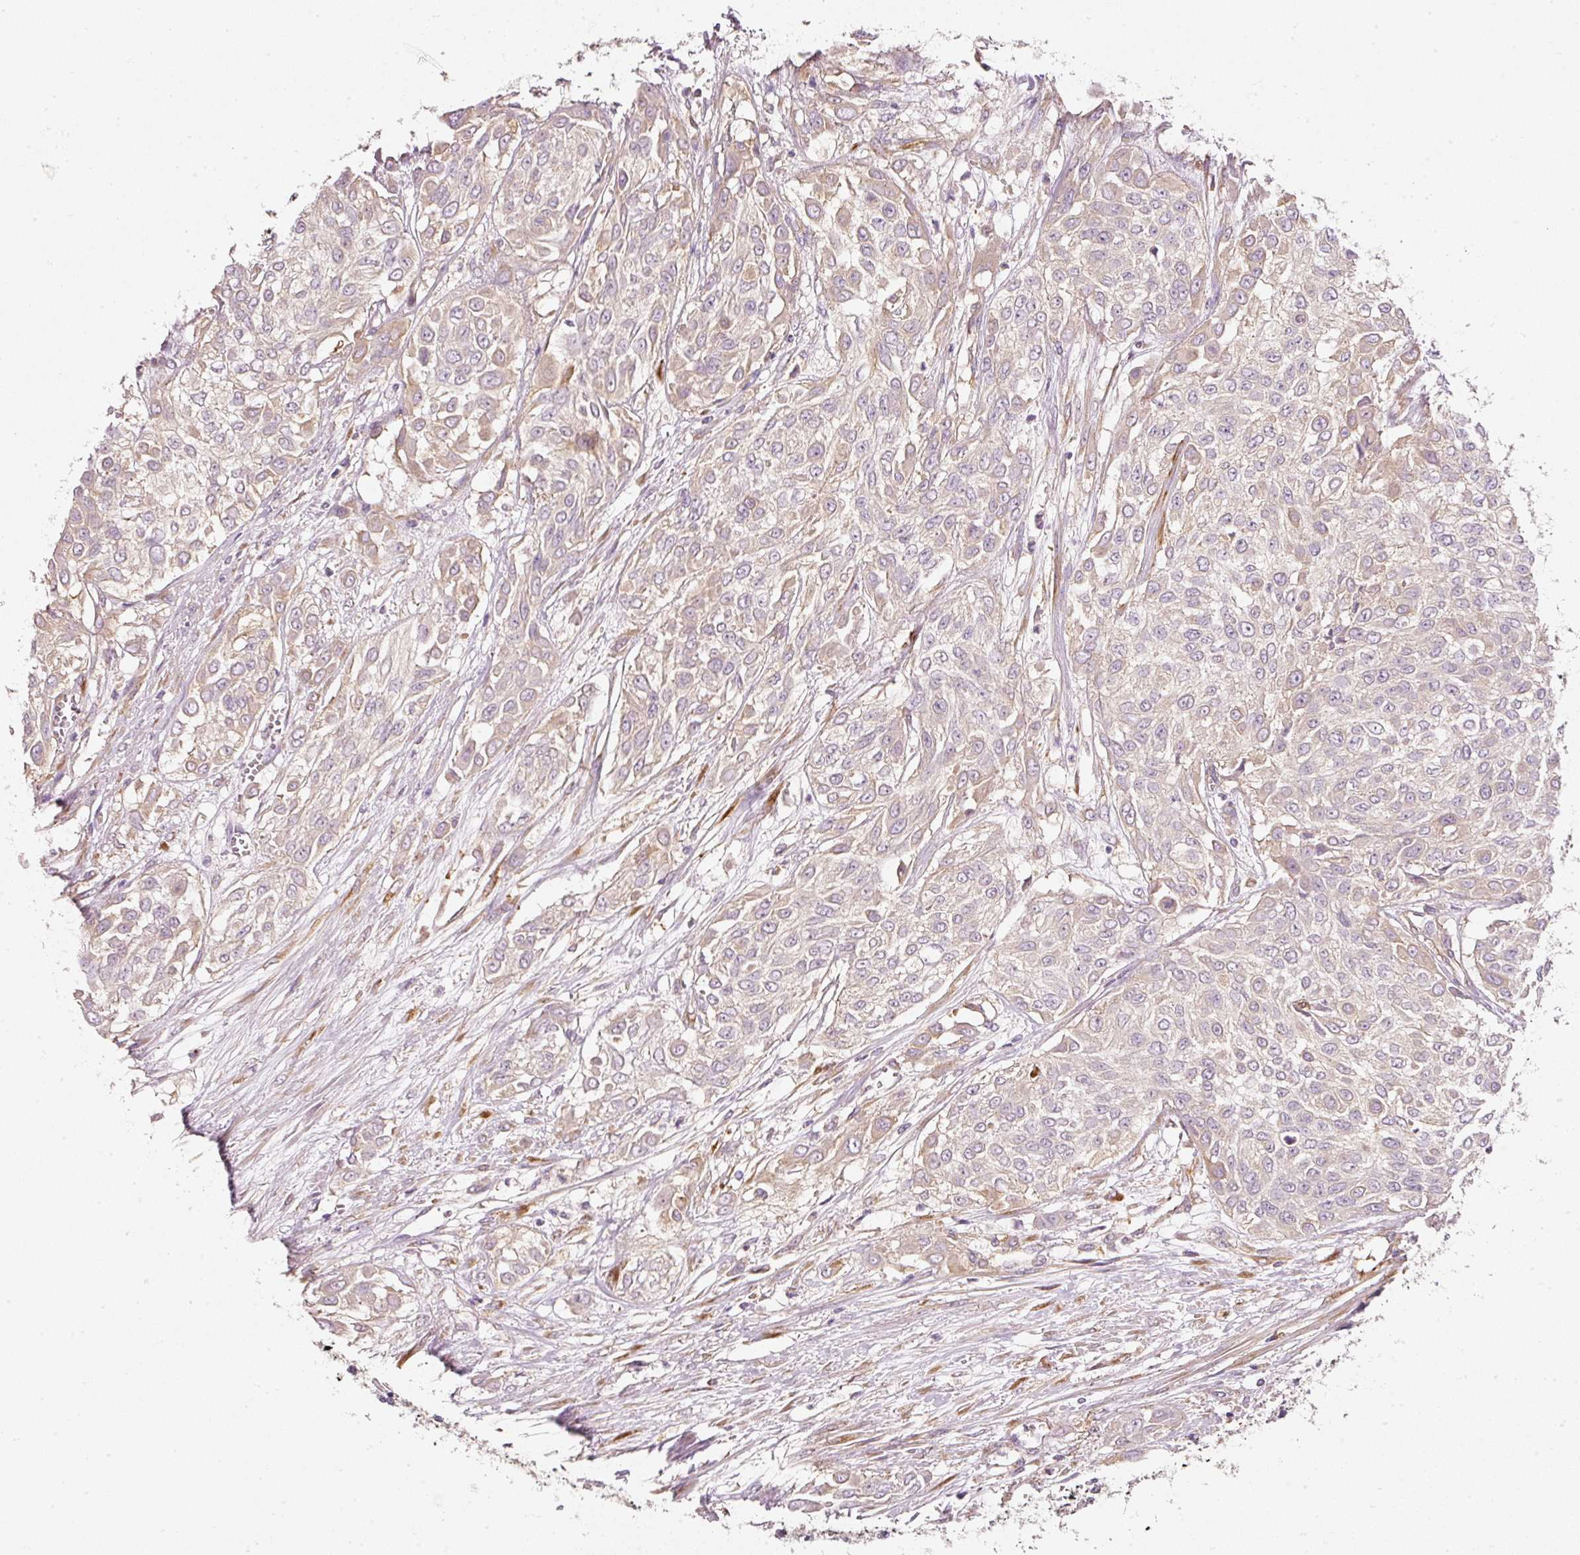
{"staining": {"intensity": "weak", "quantity": "25%-75%", "location": "cytoplasmic/membranous"}, "tissue": "urothelial cancer", "cell_type": "Tumor cells", "image_type": "cancer", "snomed": [{"axis": "morphology", "description": "Urothelial carcinoma, High grade"}, {"axis": "topography", "description": "Urinary bladder"}], "caption": "Immunohistochemical staining of human high-grade urothelial carcinoma shows weak cytoplasmic/membranous protein expression in approximately 25%-75% of tumor cells. The protein is shown in brown color, while the nuclei are stained blue.", "gene": "RNF167", "patient": {"sex": "male", "age": 57}}